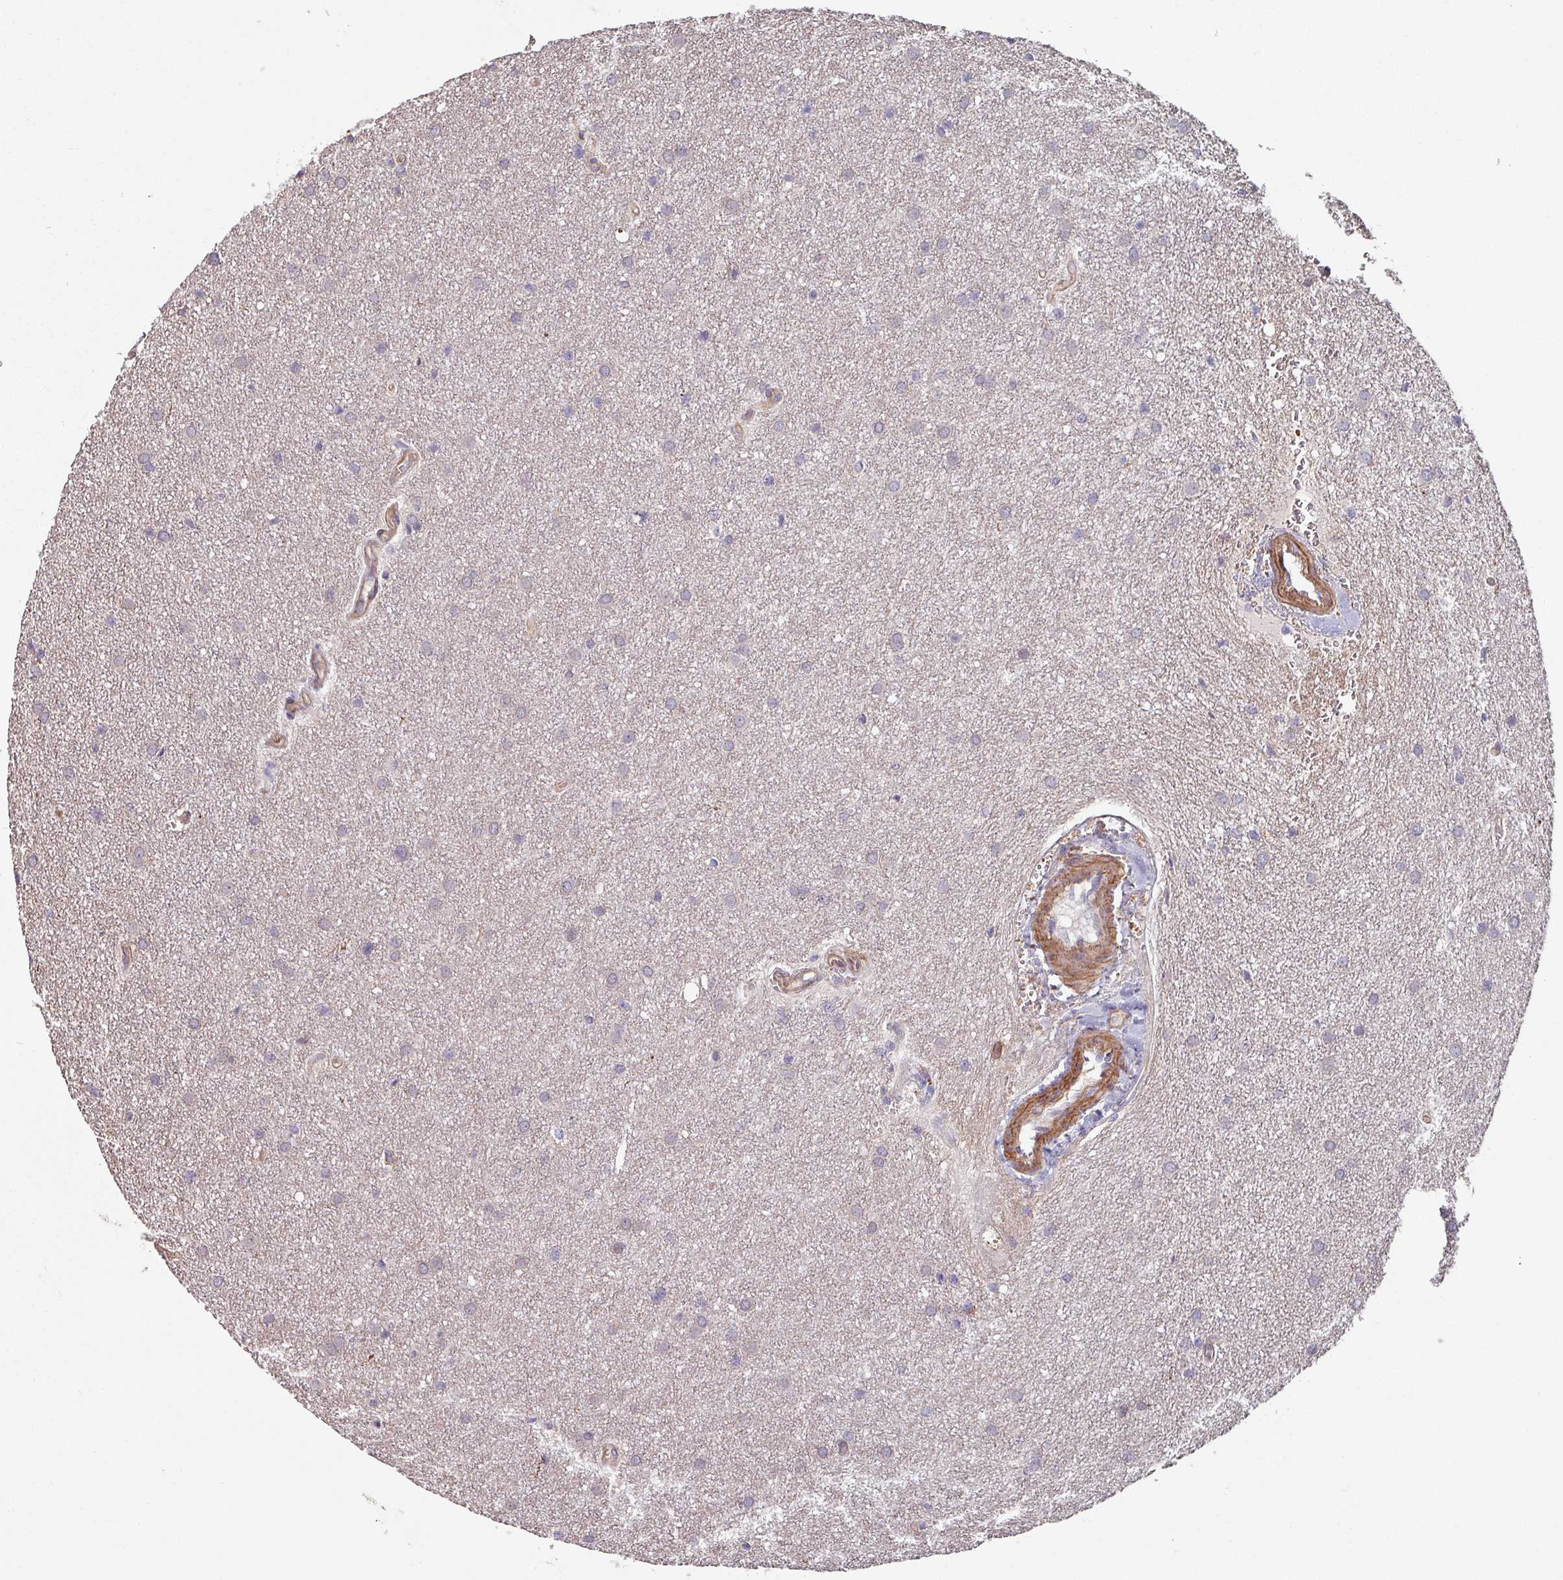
{"staining": {"intensity": "negative", "quantity": "none", "location": "none"}, "tissue": "glioma", "cell_type": "Tumor cells", "image_type": "cancer", "snomed": [{"axis": "morphology", "description": "Glioma, malignant, Low grade"}, {"axis": "topography", "description": "Cerebellum"}], "caption": "Low-grade glioma (malignant) was stained to show a protein in brown. There is no significant positivity in tumor cells.", "gene": "C4BPB", "patient": {"sex": "female", "age": 5}}